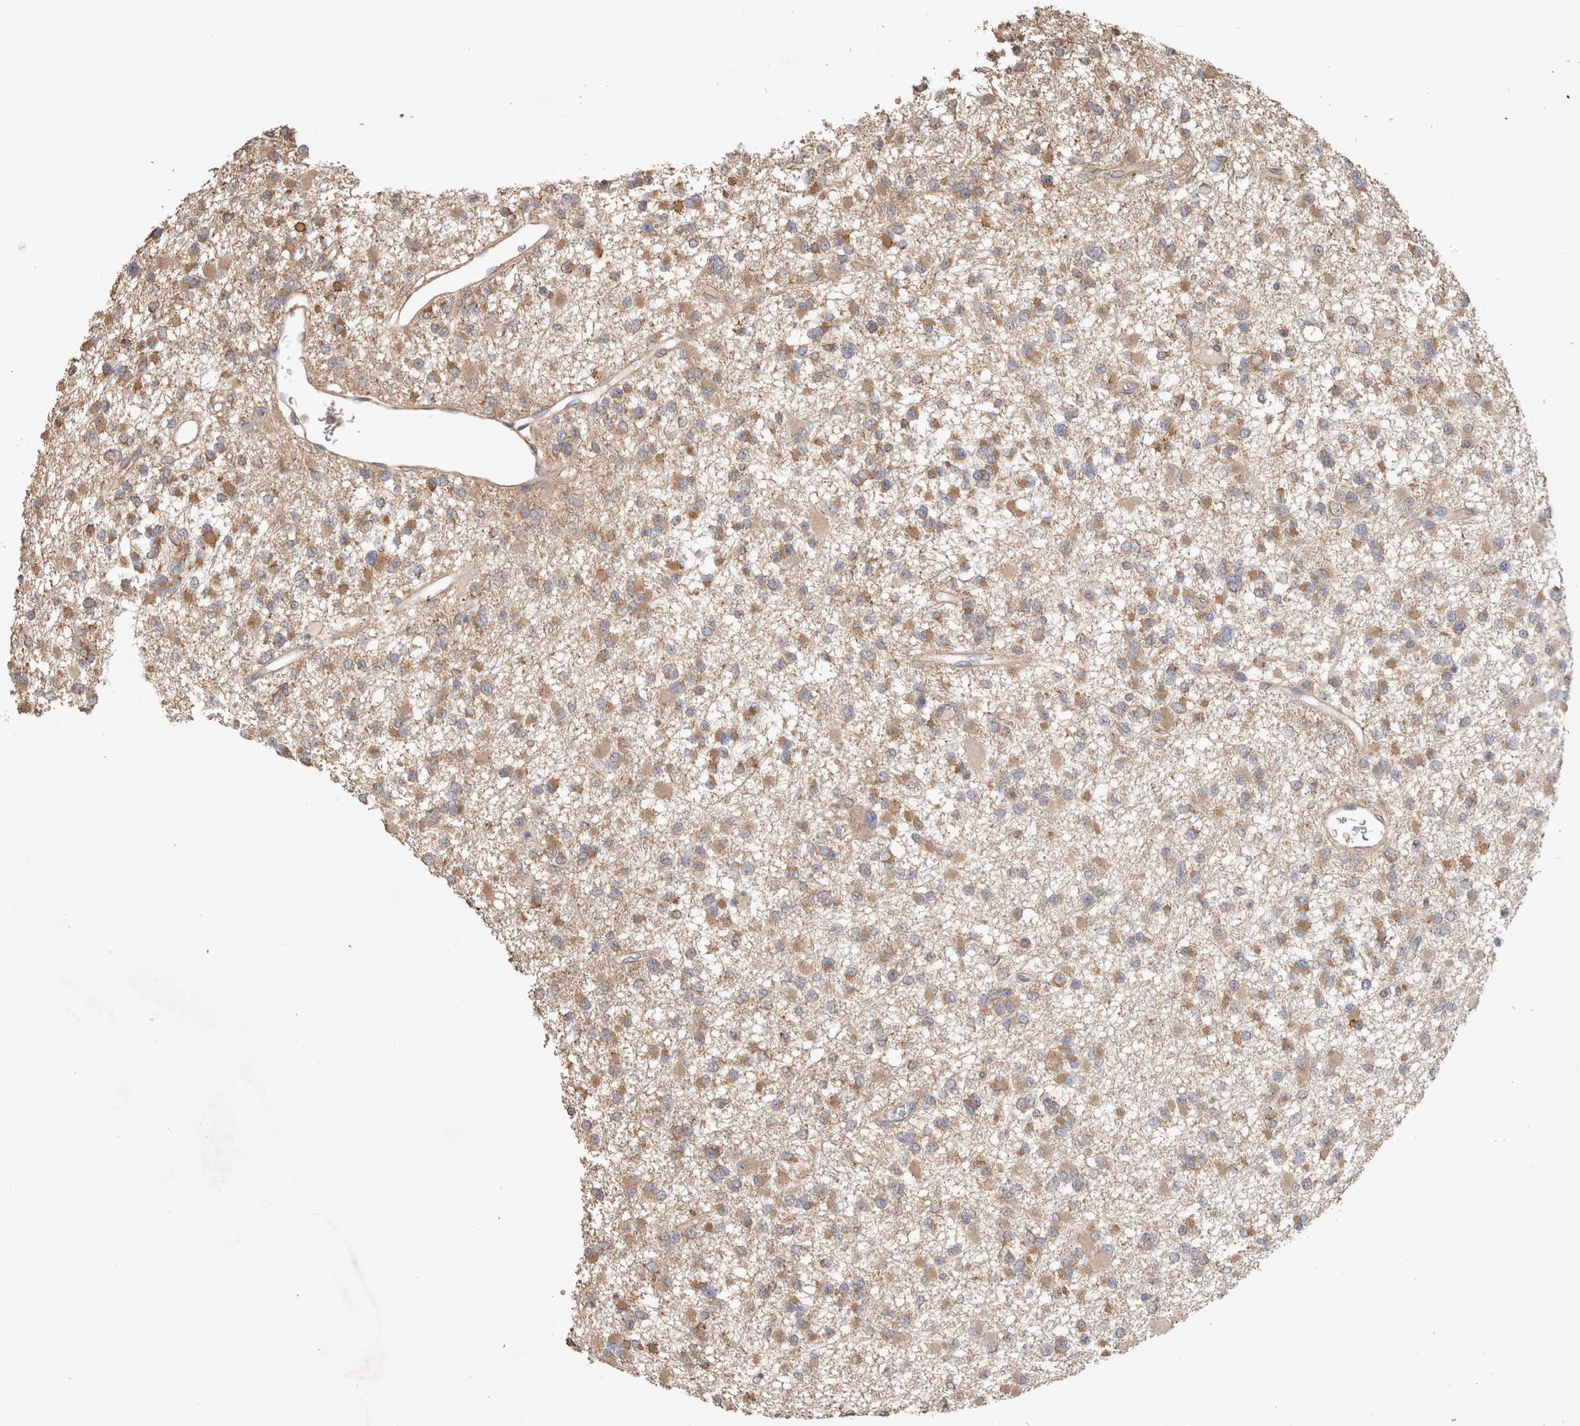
{"staining": {"intensity": "moderate", "quantity": ">75%", "location": "cytoplasmic/membranous"}, "tissue": "glioma", "cell_type": "Tumor cells", "image_type": "cancer", "snomed": [{"axis": "morphology", "description": "Glioma, malignant, Low grade"}, {"axis": "topography", "description": "Brain"}], "caption": "The histopathology image displays immunohistochemical staining of glioma. There is moderate cytoplasmic/membranous positivity is appreciated in about >75% of tumor cells.", "gene": "HROB", "patient": {"sex": "female", "age": 22}}